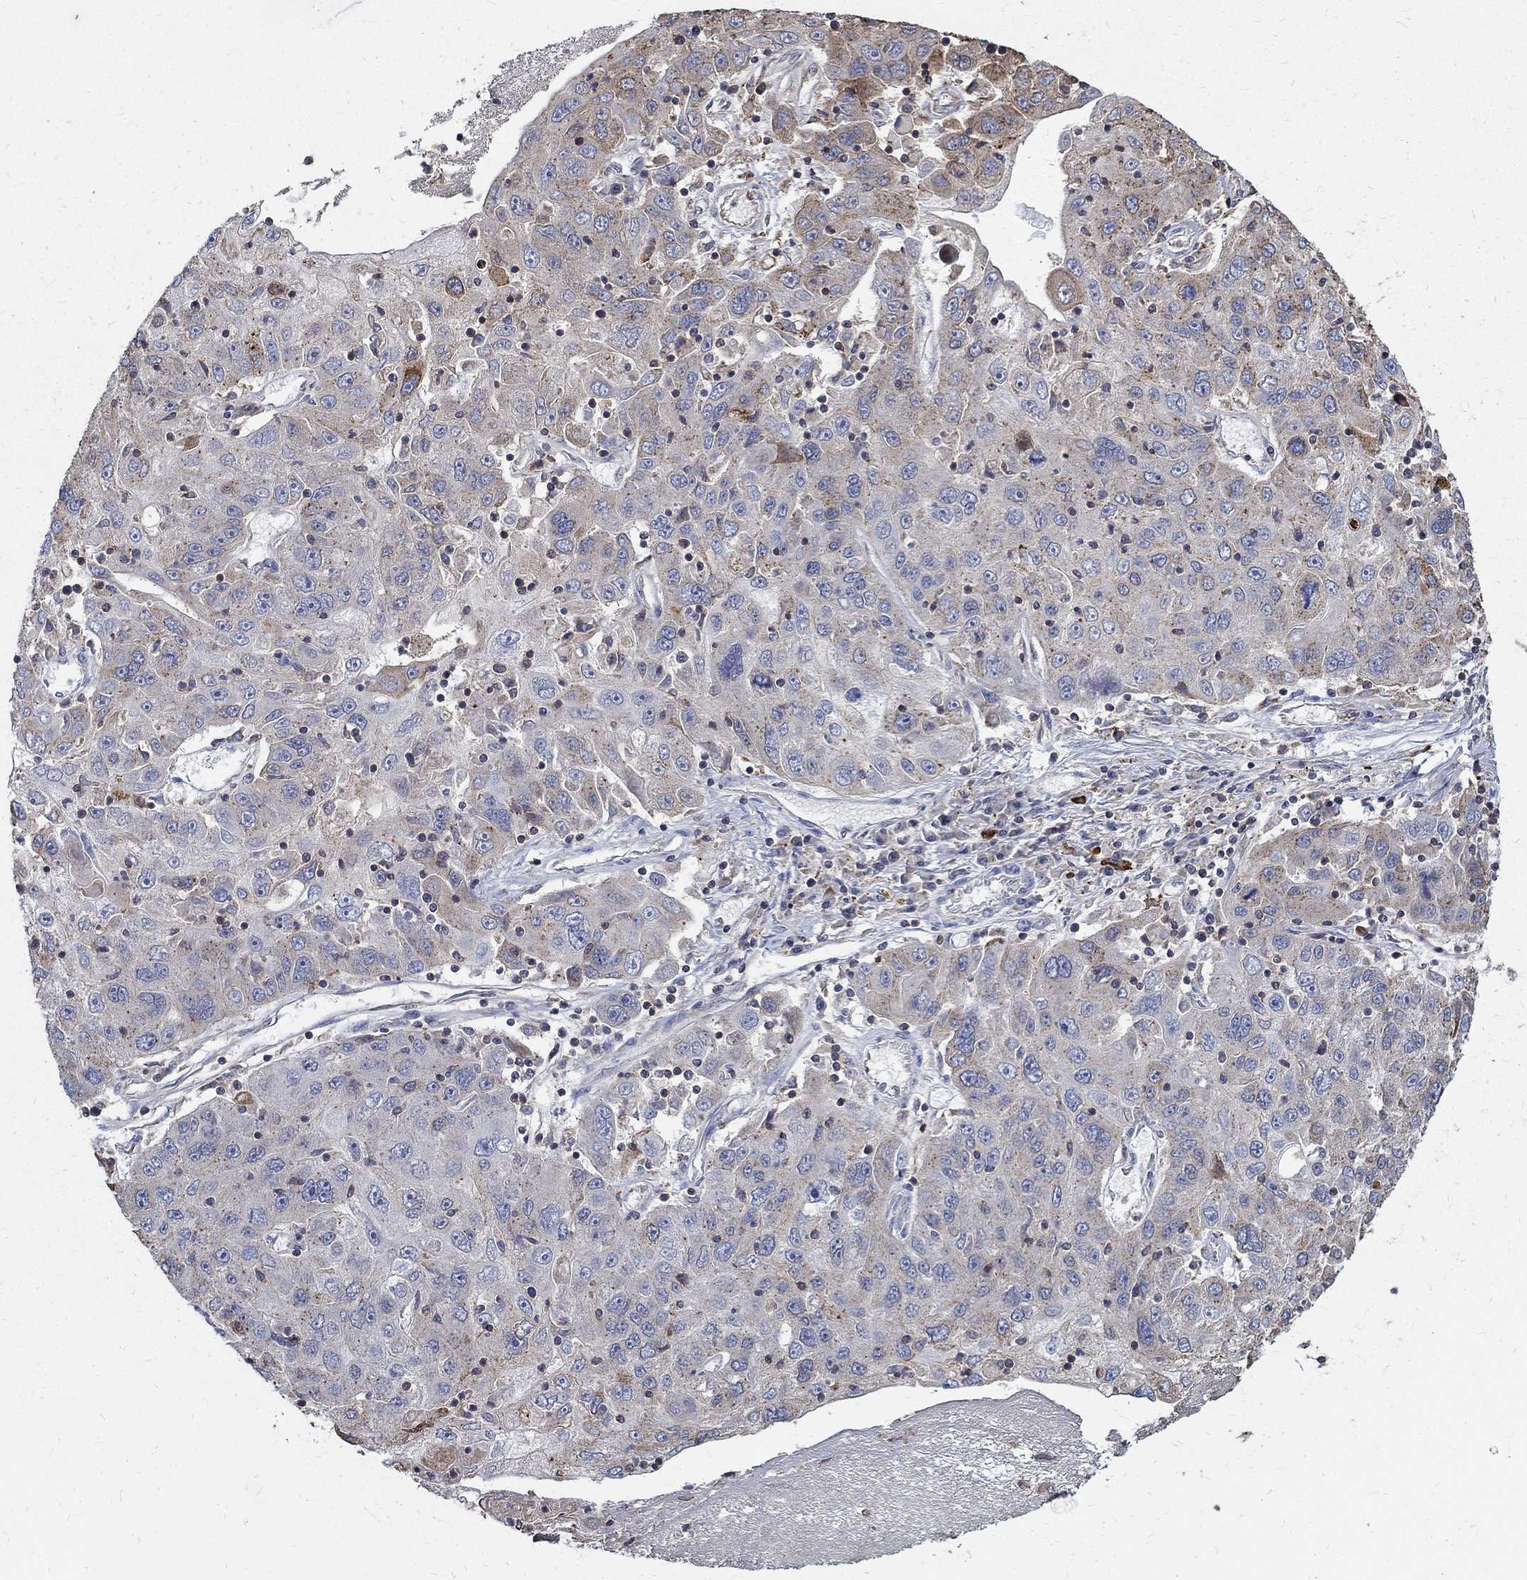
{"staining": {"intensity": "moderate", "quantity": "<25%", "location": "cytoplasmic/membranous"}, "tissue": "stomach cancer", "cell_type": "Tumor cells", "image_type": "cancer", "snomed": [{"axis": "morphology", "description": "Adenocarcinoma, NOS"}, {"axis": "topography", "description": "Stomach"}], "caption": "Stomach cancer stained for a protein (brown) shows moderate cytoplasmic/membranous positive positivity in about <25% of tumor cells.", "gene": "AGAP2", "patient": {"sex": "male", "age": 56}}